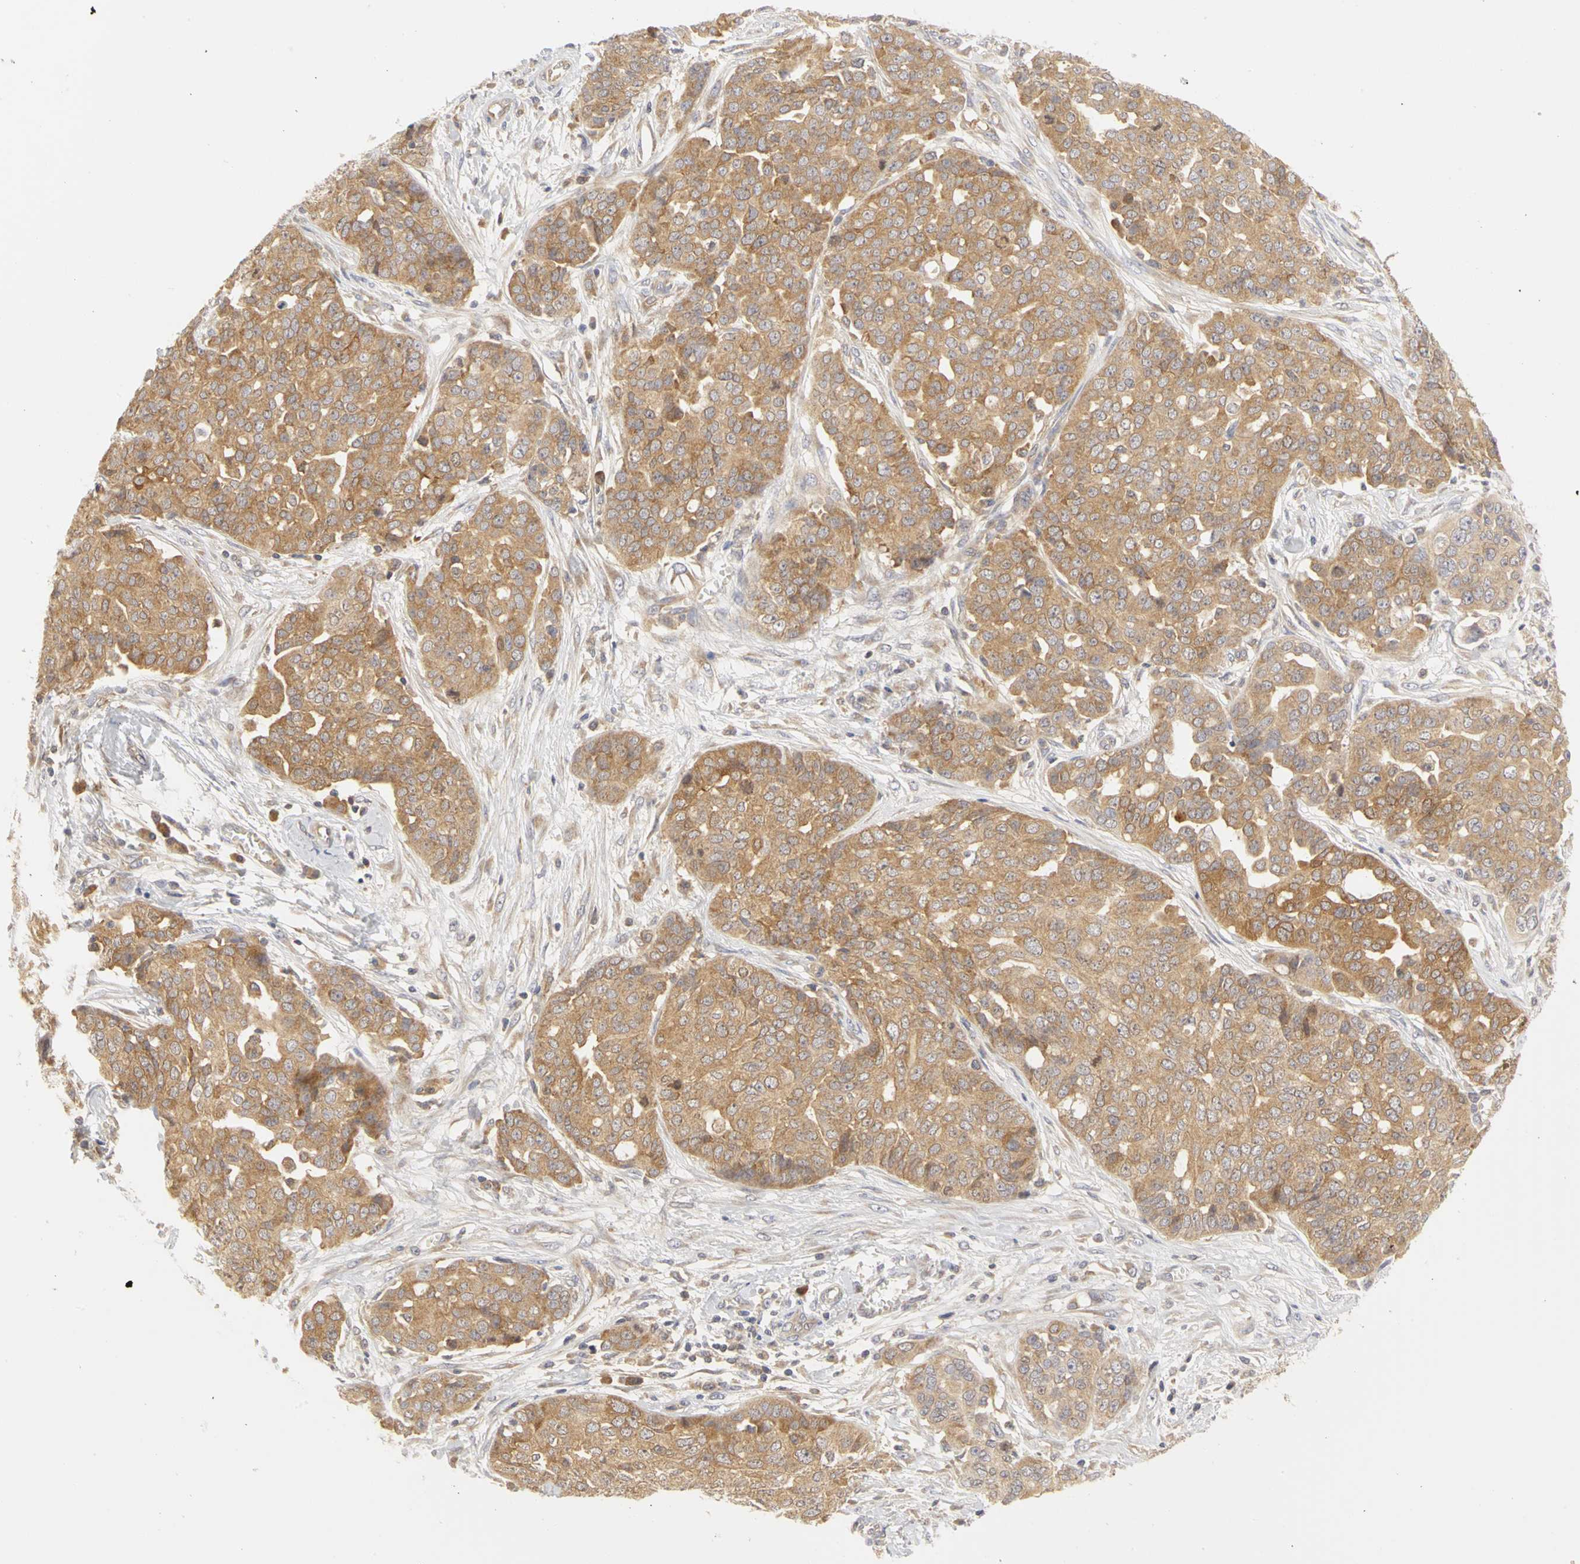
{"staining": {"intensity": "weak", "quantity": ">75%", "location": "cytoplasmic/membranous"}, "tissue": "ovarian cancer", "cell_type": "Tumor cells", "image_type": "cancer", "snomed": [{"axis": "morphology", "description": "Cystadenocarcinoma, serous, NOS"}, {"axis": "topography", "description": "Soft tissue"}, {"axis": "topography", "description": "Ovary"}], "caption": "Human ovarian cancer stained for a protein (brown) demonstrates weak cytoplasmic/membranous positive staining in about >75% of tumor cells.", "gene": "IRAK1", "patient": {"sex": "female", "age": 57}}